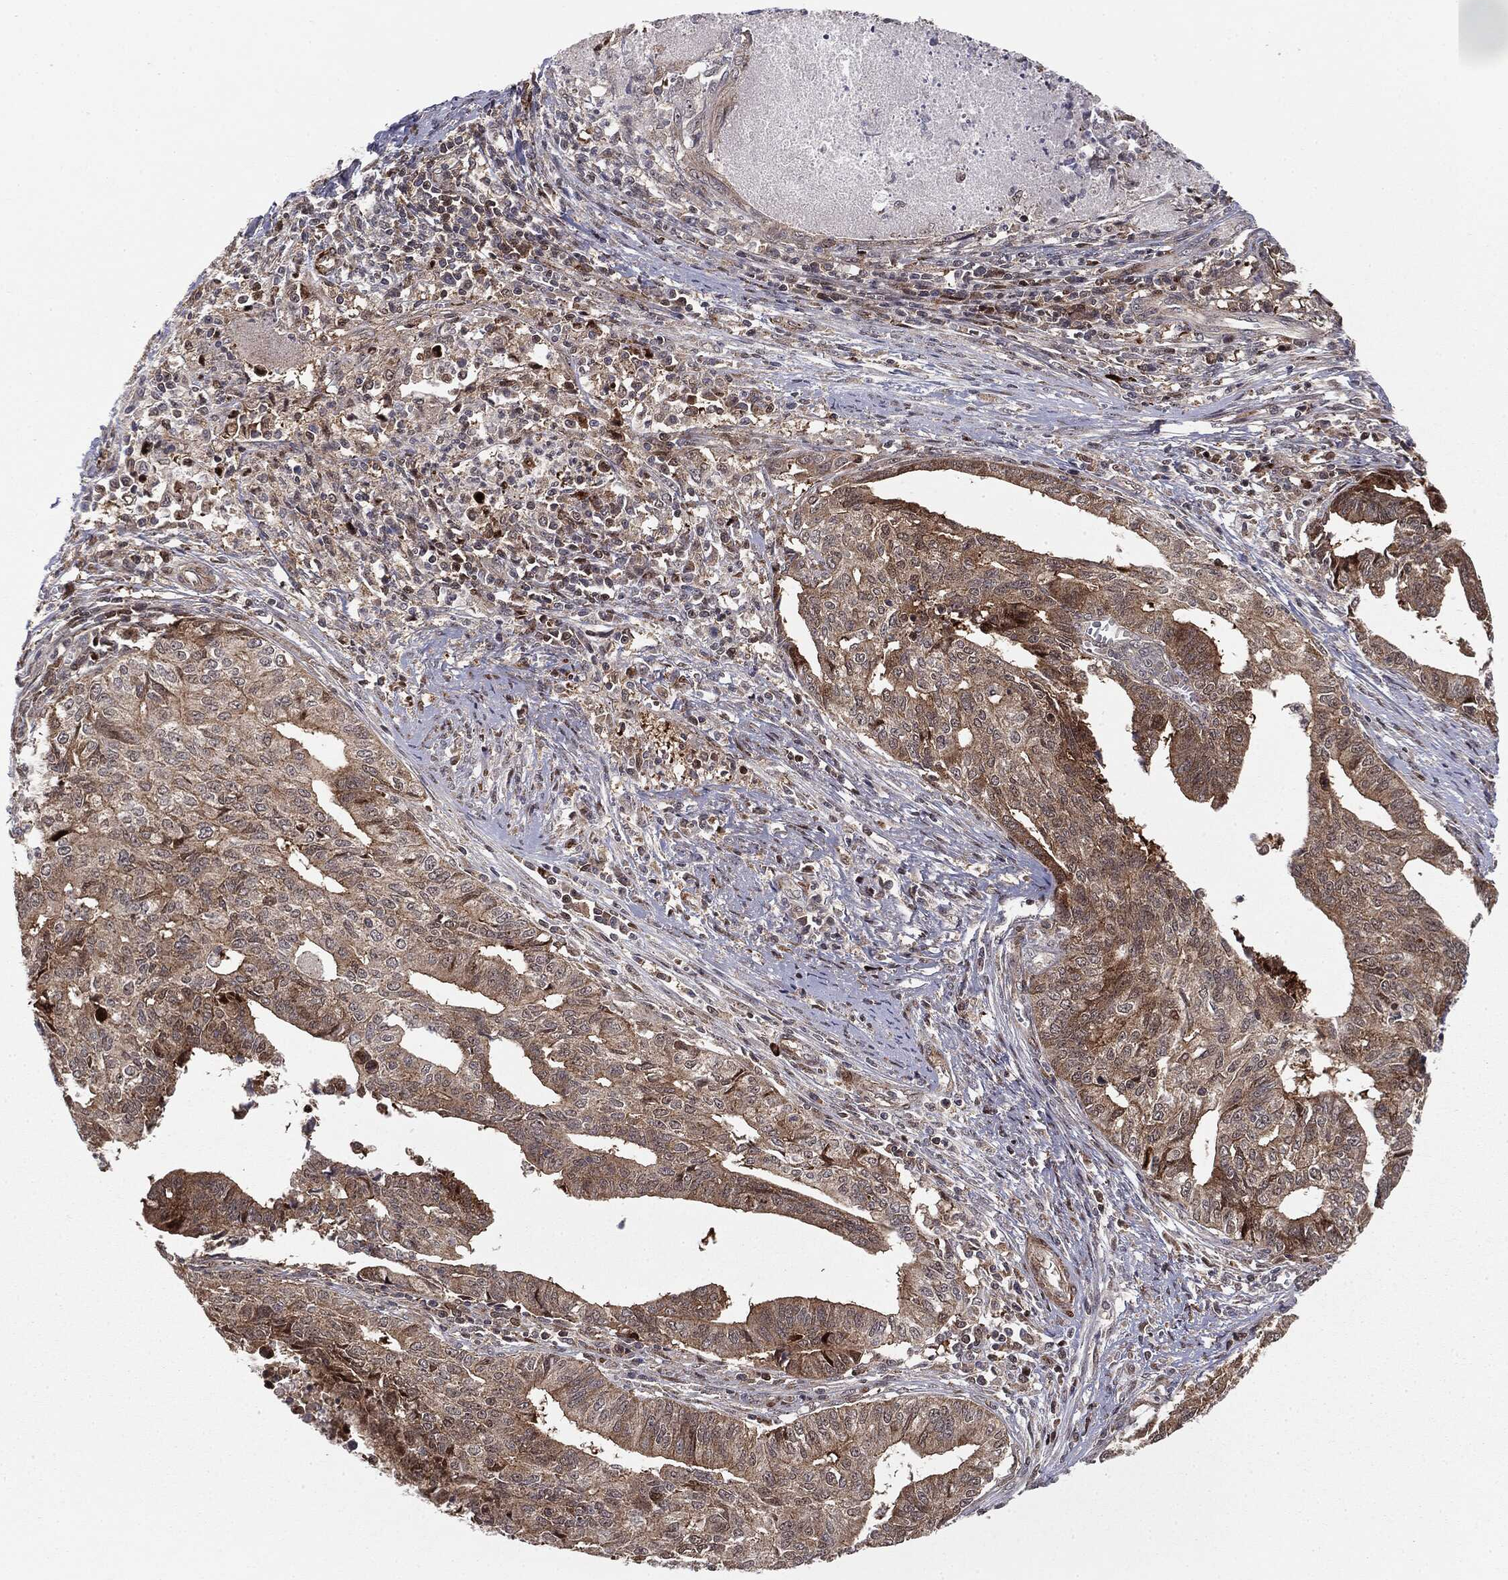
{"staining": {"intensity": "moderate", "quantity": ">75%", "location": "cytoplasmic/membranous"}, "tissue": "endometrial cancer", "cell_type": "Tumor cells", "image_type": "cancer", "snomed": [{"axis": "morphology", "description": "Adenocarcinoma, NOS"}, {"axis": "topography", "description": "Endometrium"}], "caption": "Adenocarcinoma (endometrial) stained for a protein (brown) demonstrates moderate cytoplasmic/membranous positive positivity in about >75% of tumor cells.", "gene": "PTEN", "patient": {"sex": "female", "age": 65}}